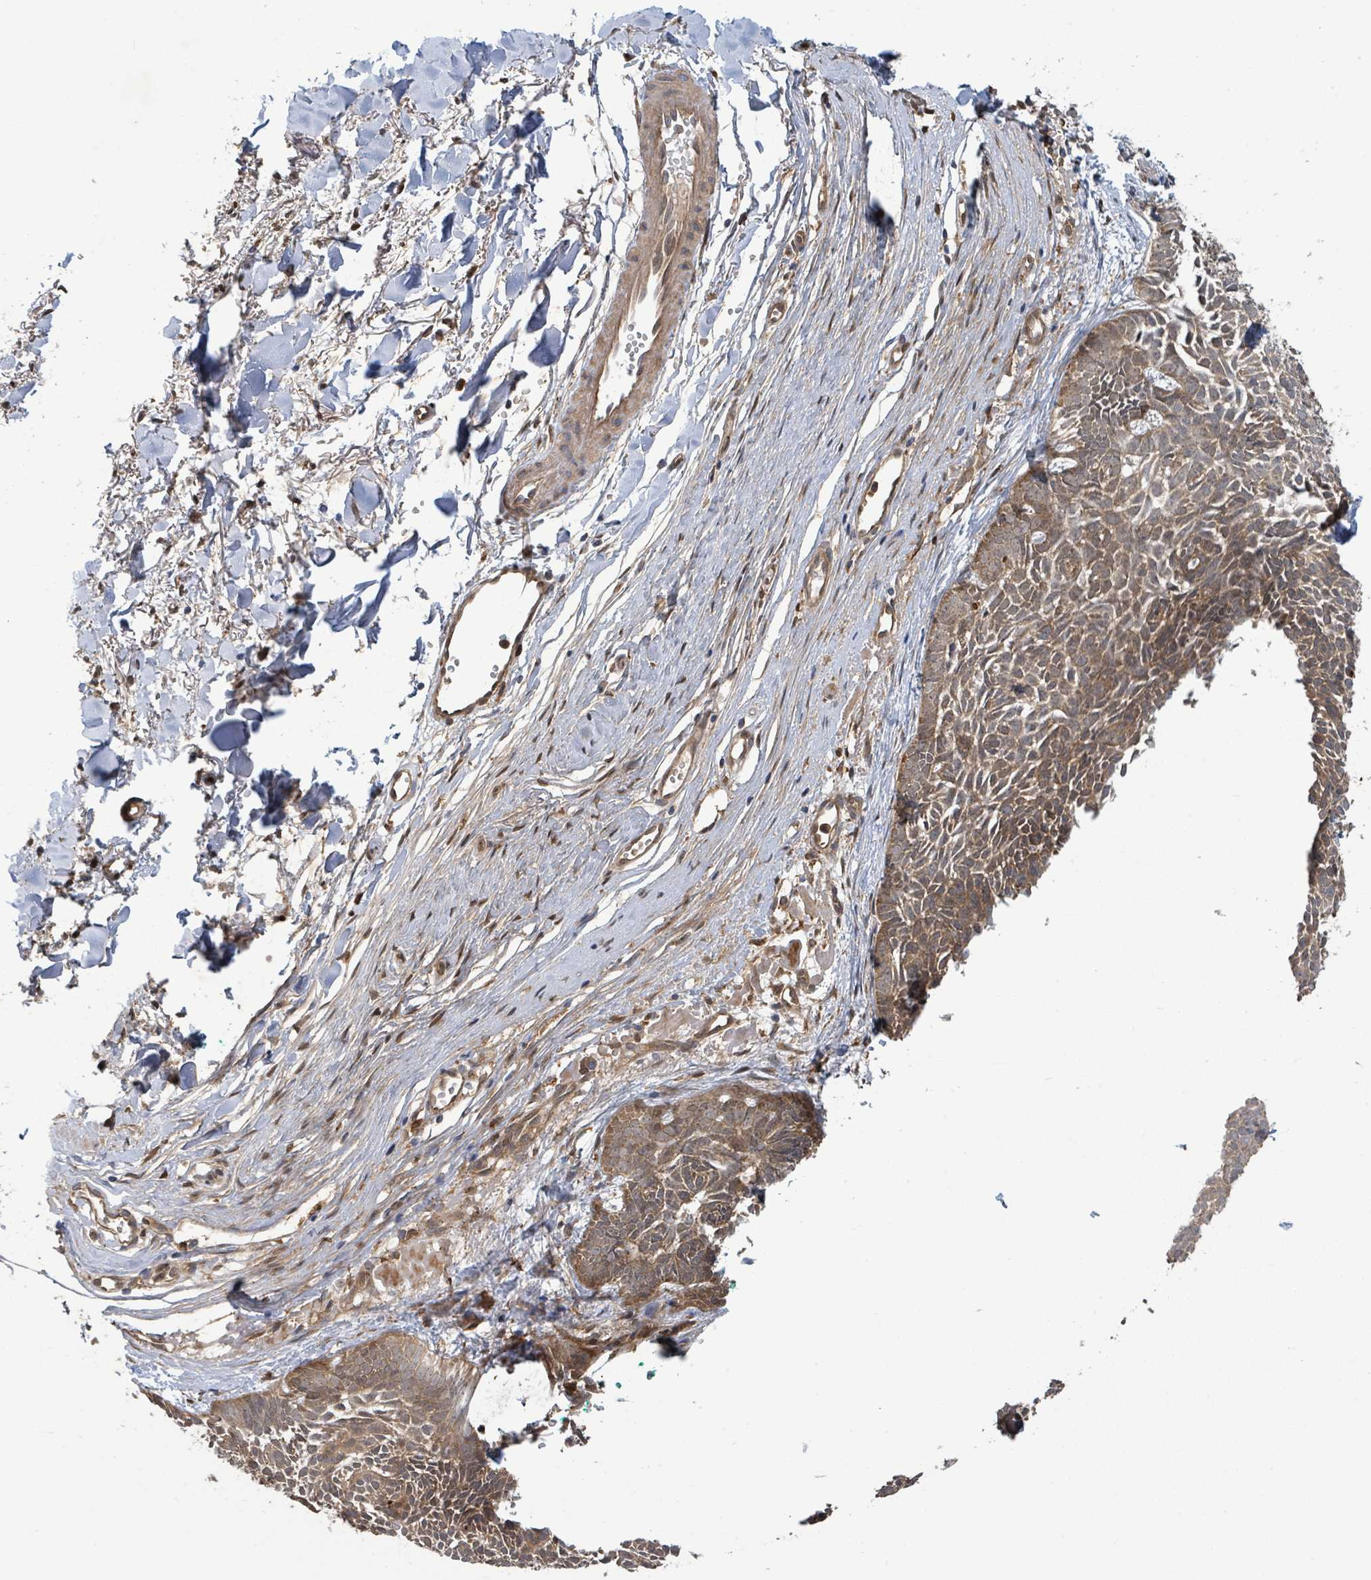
{"staining": {"intensity": "moderate", "quantity": ">75%", "location": "cytoplasmic/membranous"}, "tissue": "skin cancer", "cell_type": "Tumor cells", "image_type": "cancer", "snomed": [{"axis": "morphology", "description": "Basal cell carcinoma"}, {"axis": "topography", "description": "Skin"}], "caption": "Skin cancer tissue demonstrates moderate cytoplasmic/membranous expression in approximately >75% of tumor cells", "gene": "ARPIN", "patient": {"sex": "male", "age": 61}}